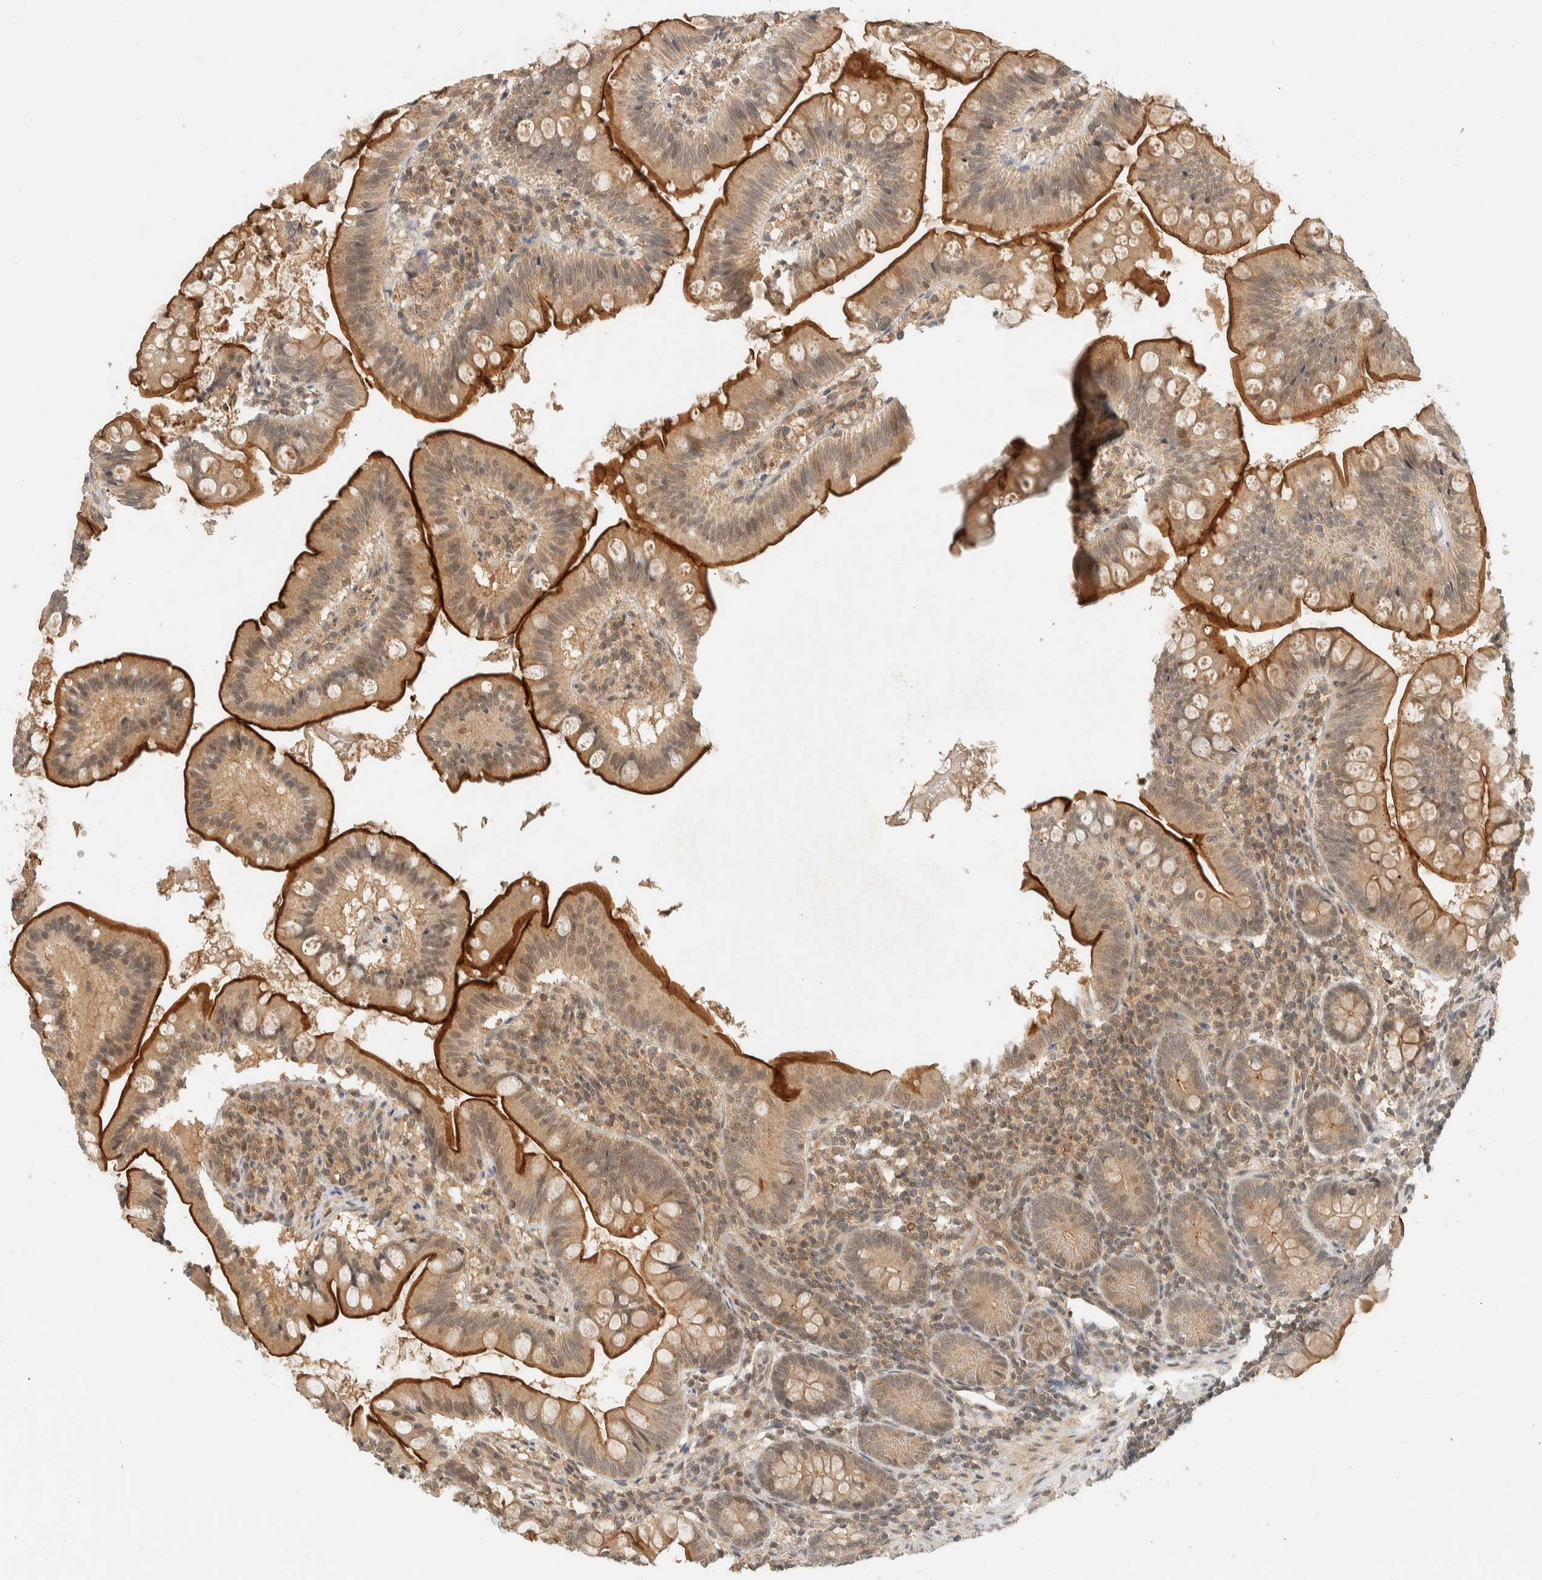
{"staining": {"intensity": "moderate", "quantity": ">75%", "location": "cytoplasmic/membranous"}, "tissue": "small intestine", "cell_type": "Glandular cells", "image_type": "normal", "snomed": [{"axis": "morphology", "description": "Normal tissue, NOS"}, {"axis": "topography", "description": "Small intestine"}], "caption": "Small intestine stained with a brown dye demonstrates moderate cytoplasmic/membranous positive expression in about >75% of glandular cells.", "gene": "KIFAP3", "patient": {"sex": "male", "age": 7}}